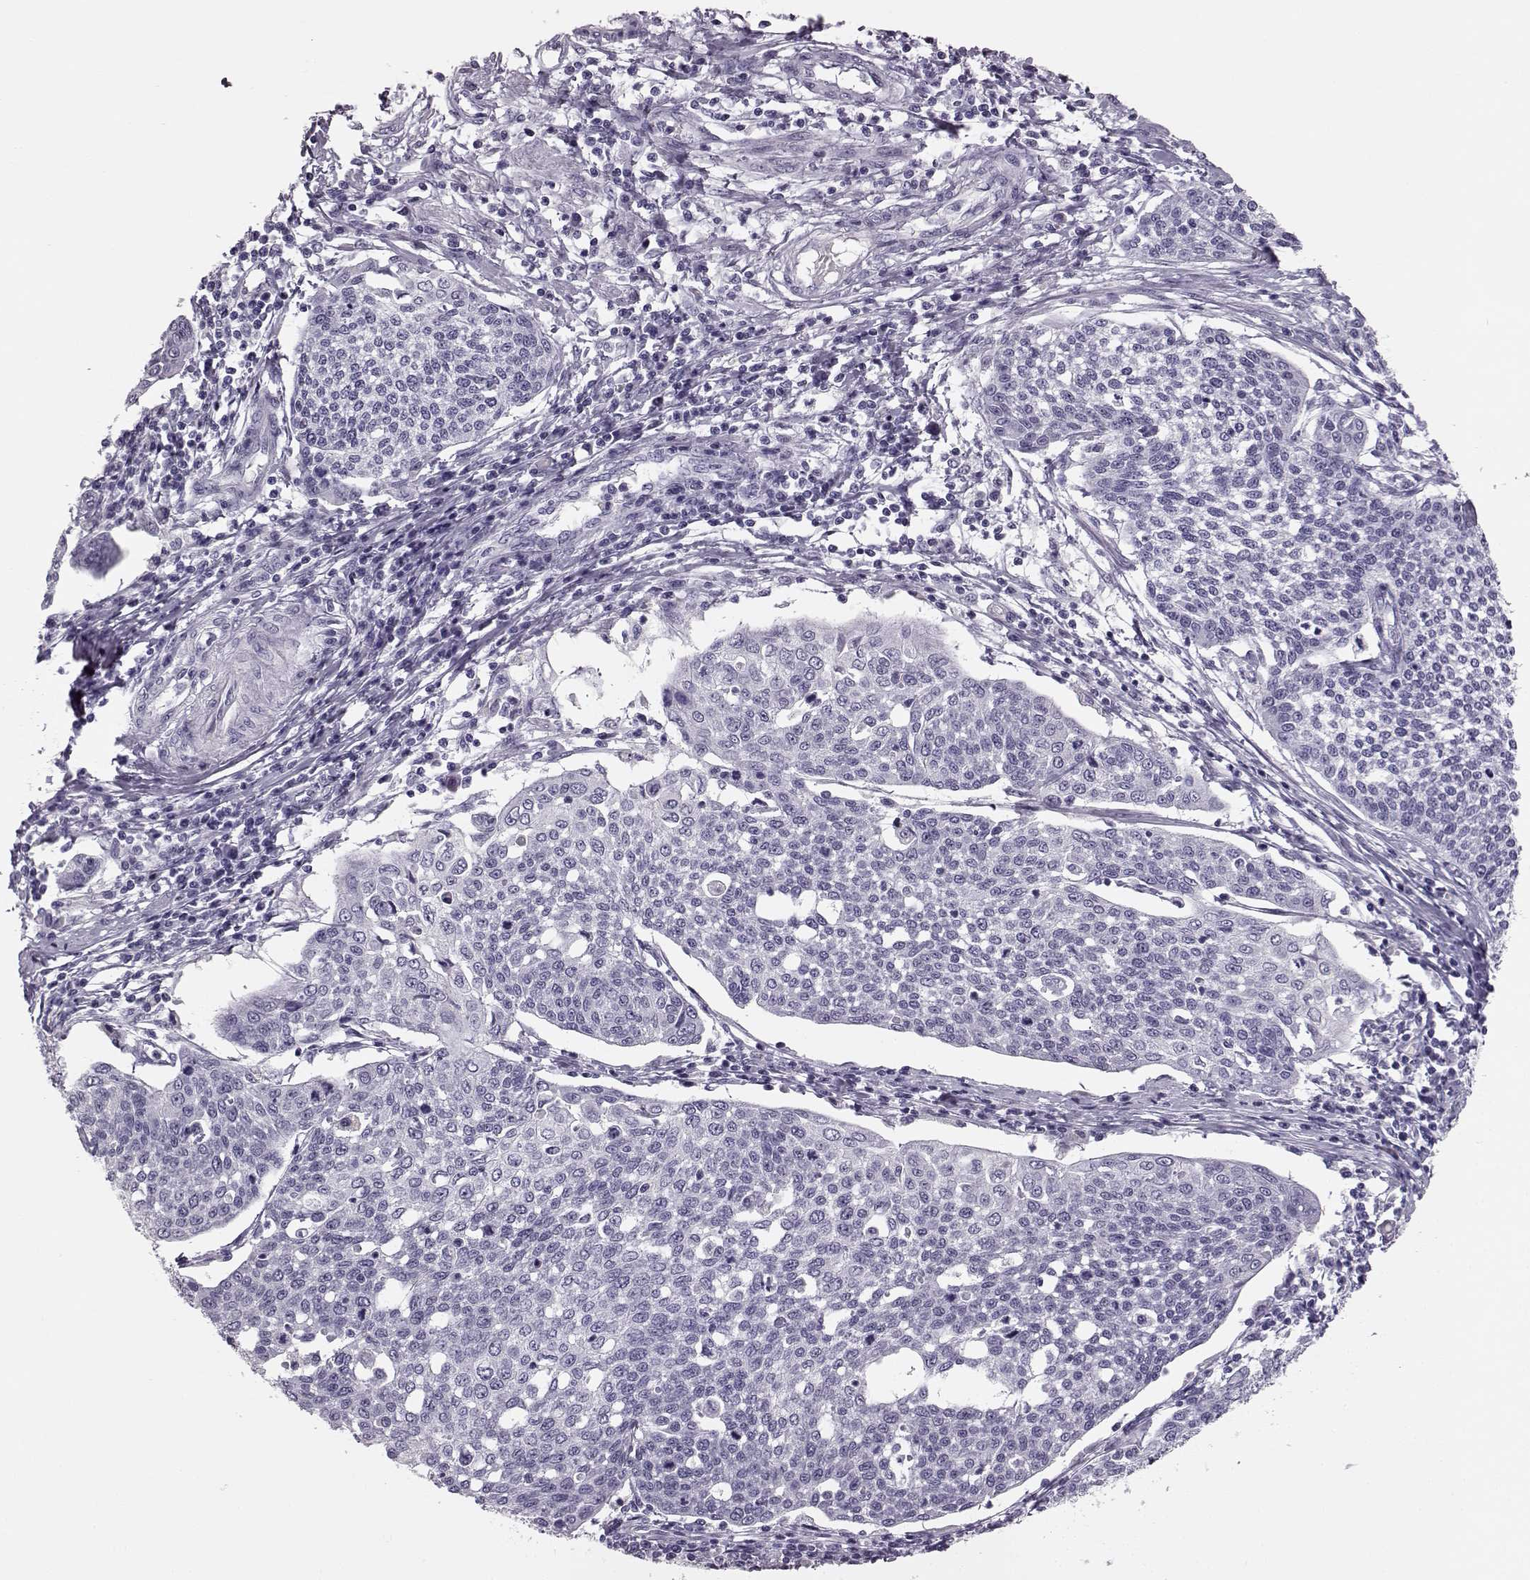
{"staining": {"intensity": "negative", "quantity": "none", "location": "none"}, "tissue": "cervical cancer", "cell_type": "Tumor cells", "image_type": "cancer", "snomed": [{"axis": "morphology", "description": "Squamous cell carcinoma, NOS"}, {"axis": "topography", "description": "Cervix"}], "caption": "A high-resolution histopathology image shows immunohistochemistry staining of cervical cancer (squamous cell carcinoma), which demonstrates no significant positivity in tumor cells.", "gene": "BFSP2", "patient": {"sex": "female", "age": 34}}